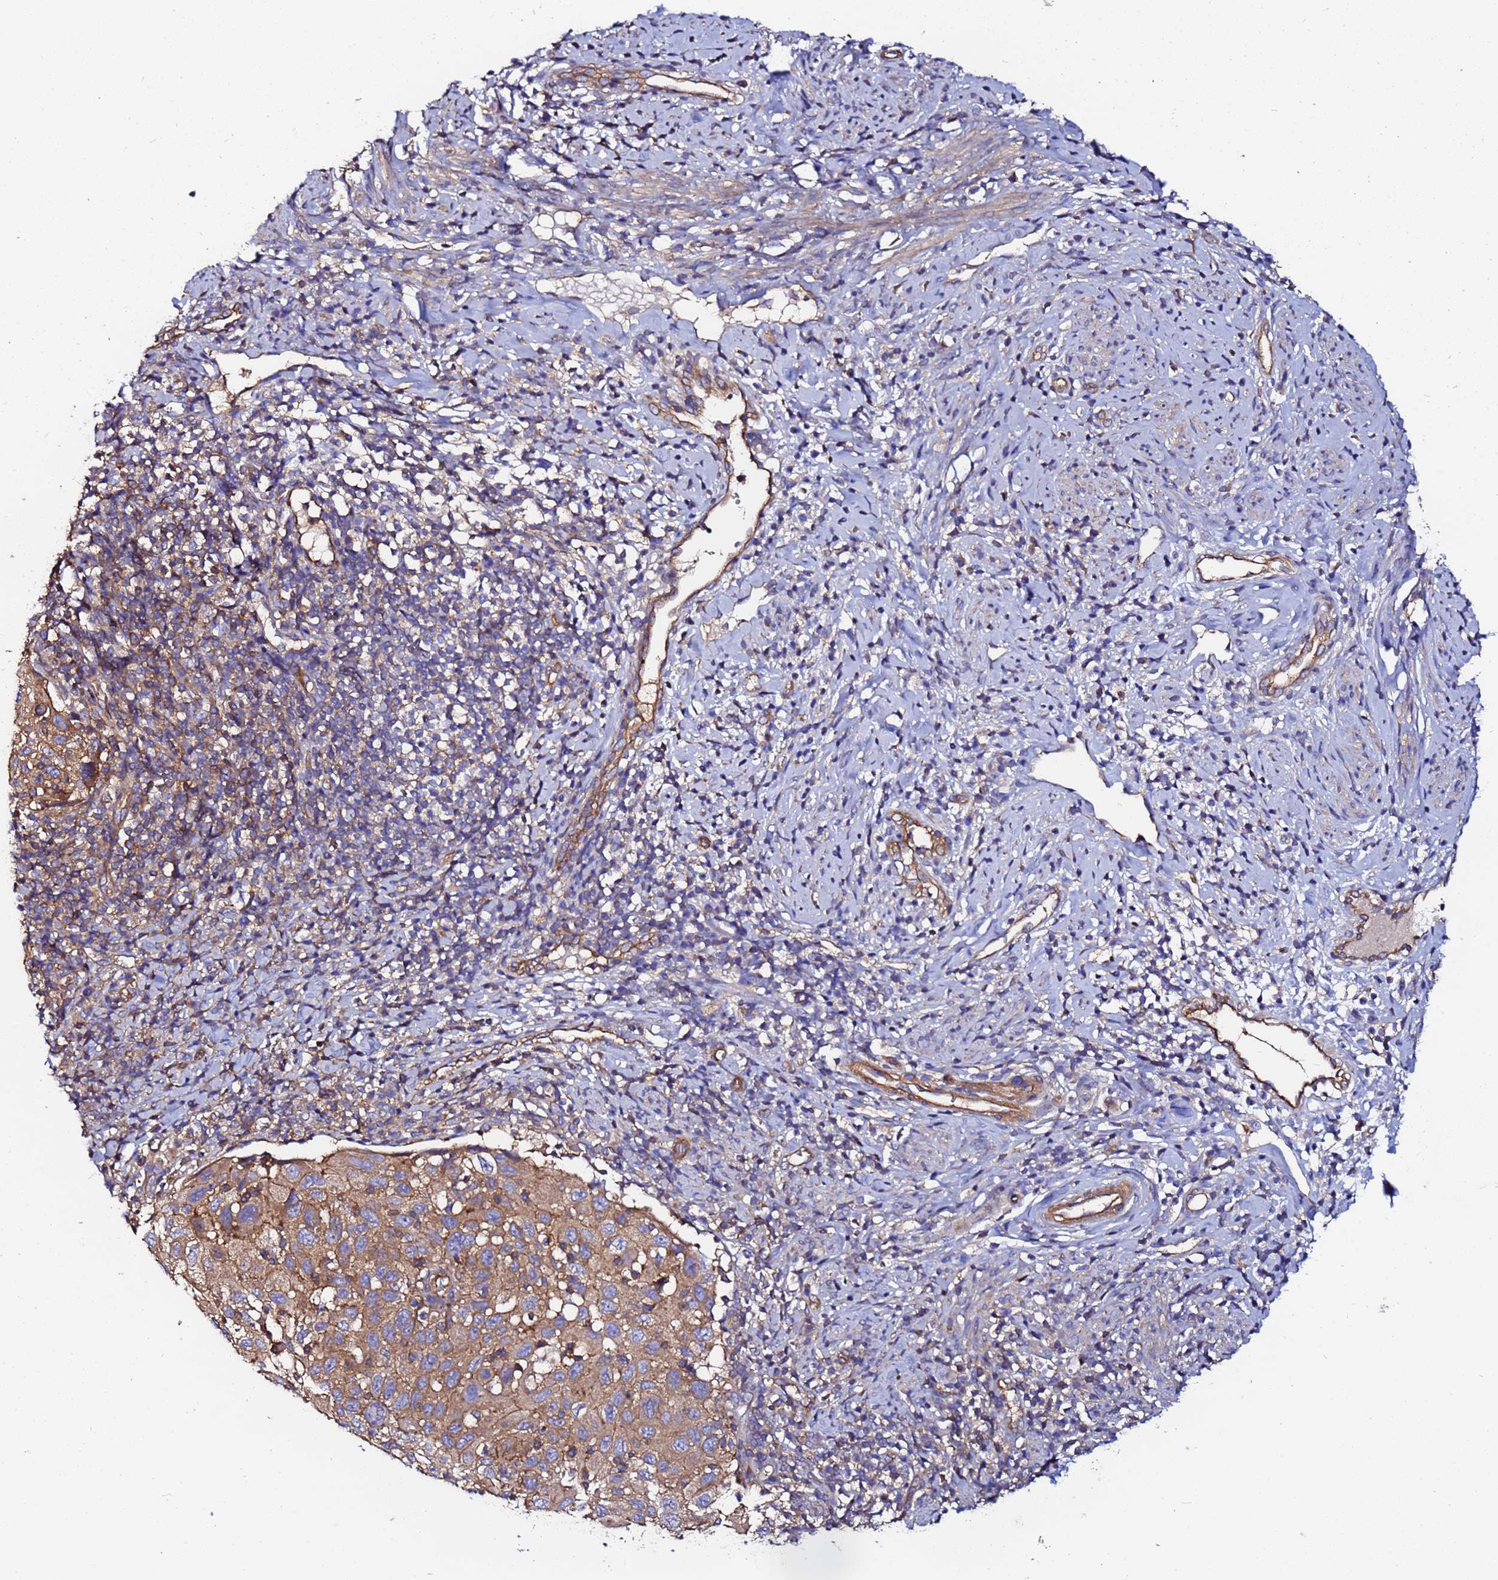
{"staining": {"intensity": "moderate", "quantity": ">75%", "location": "cytoplasmic/membranous"}, "tissue": "cervical cancer", "cell_type": "Tumor cells", "image_type": "cancer", "snomed": [{"axis": "morphology", "description": "Squamous cell carcinoma, NOS"}, {"axis": "topography", "description": "Cervix"}], "caption": "Immunohistochemical staining of cervical squamous cell carcinoma displays medium levels of moderate cytoplasmic/membranous expression in about >75% of tumor cells. The staining was performed using DAB, with brown indicating positive protein expression. Nuclei are stained blue with hematoxylin.", "gene": "POTEE", "patient": {"sex": "female", "age": 70}}